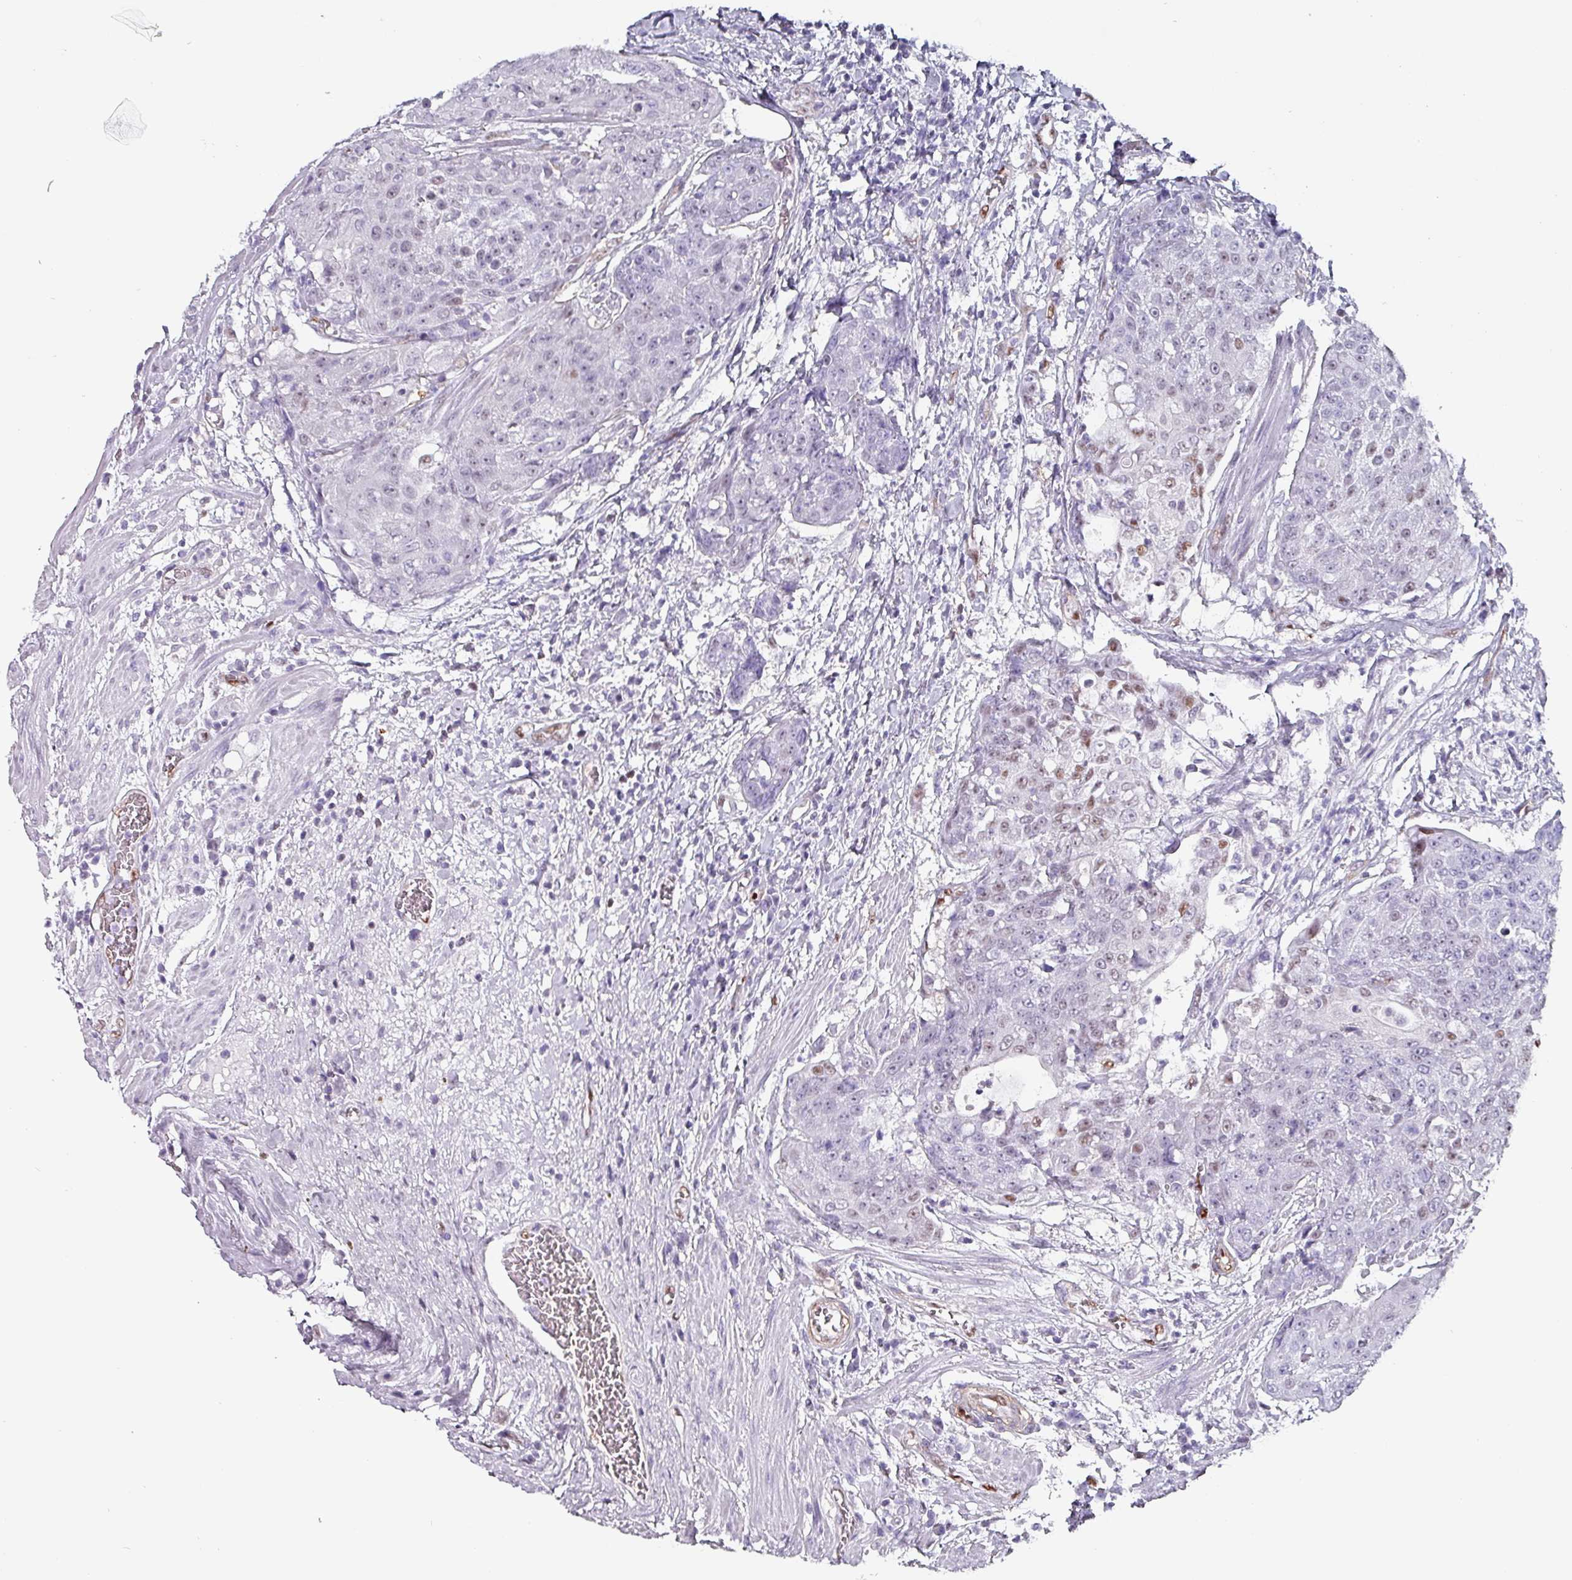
{"staining": {"intensity": "moderate", "quantity": "<25%", "location": "nuclear"}, "tissue": "urothelial cancer", "cell_type": "Tumor cells", "image_type": "cancer", "snomed": [{"axis": "morphology", "description": "Urothelial carcinoma, High grade"}, {"axis": "topography", "description": "Urinary bladder"}], "caption": "This photomicrograph demonstrates IHC staining of urothelial cancer, with low moderate nuclear staining in about <25% of tumor cells.", "gene": "ZNF816-ZNF321P", "patient": {"sex": "female", "age": 63}}